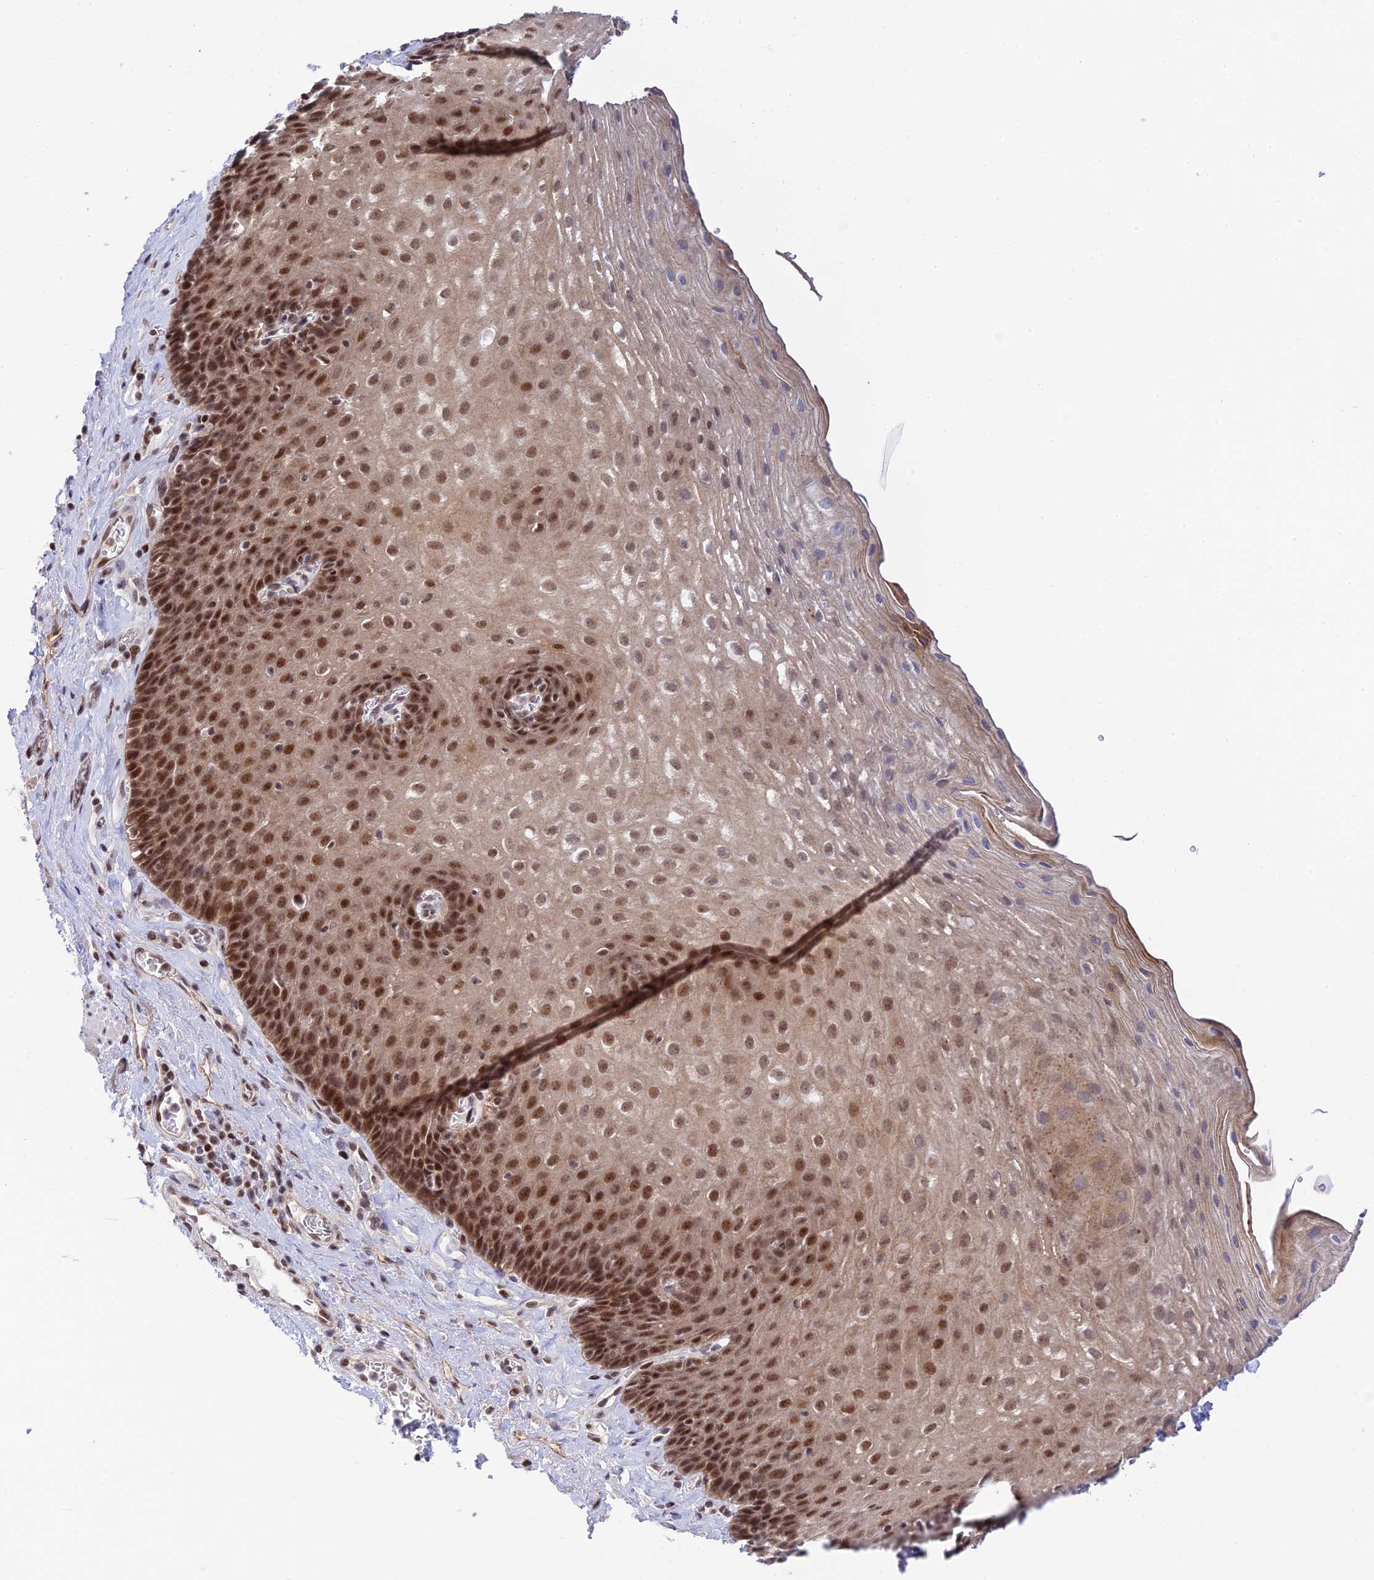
{"staining": {"intensity": "moderate", "quantity": ">75%", "location": "nuclear"}, "tissue": "esophagus", "cell_type": "Squamous epithelial cells", "image_type": "normal", "snomed": [{"axis": "morphology", "description": "Normal tissue, NOS"}, {"axis": "topography", "description": "Esophagus"}], "caption": "DAB immunohistochemical staining of normal human esophagus exhibits moderate nuclear protein positivity in about >75% of squamous epithelial cells.", "gene": "TCEA1", "patient": {"sex": "female", "age": 66}}